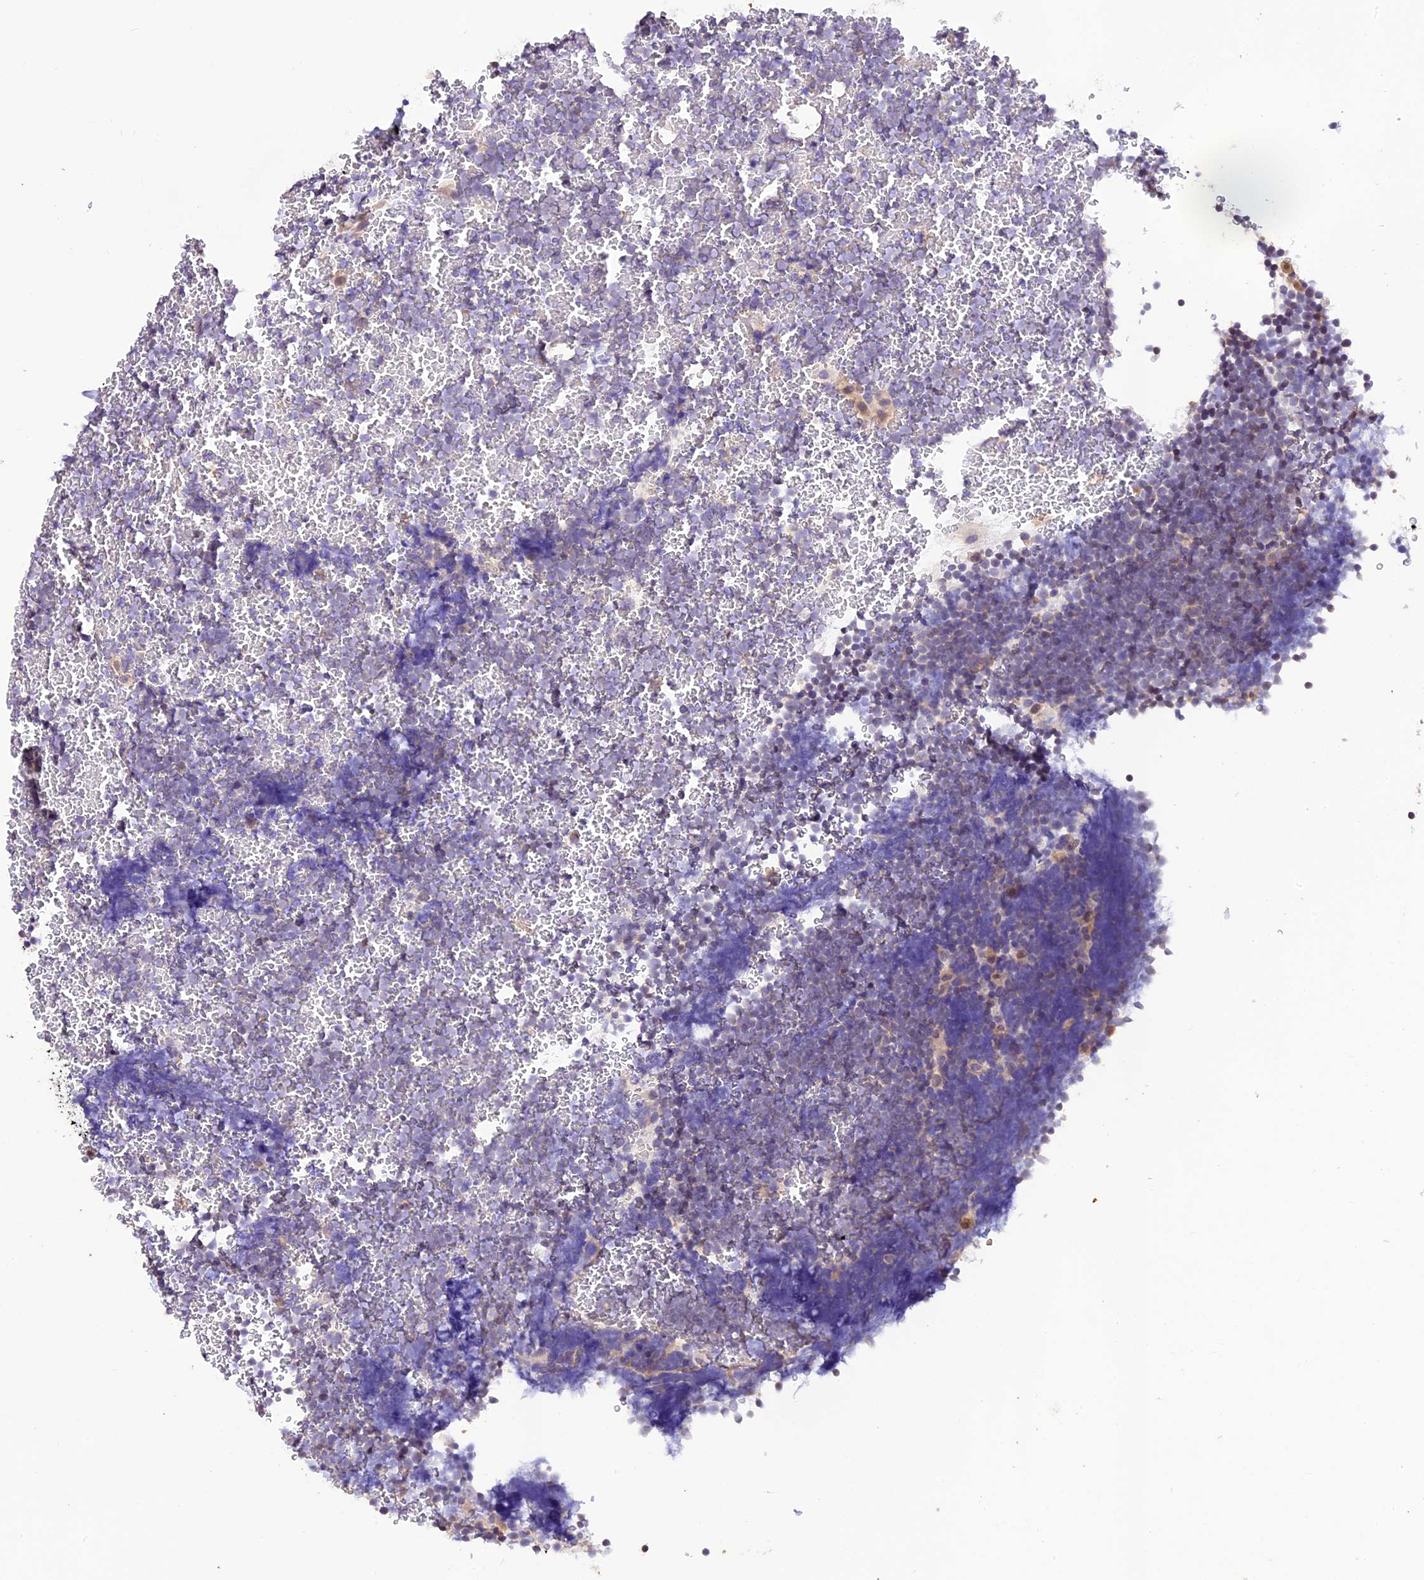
{"staining": {"intensity": "negative", "quantity": "none", "location": "none"}, "tissue": "lymphoma", "cell_type": "Tumor cells", "image_type": "cancer", "snomed": [{"axis": "morphology", "description": "Malignant lymphoma, non-Hodgkin's type, High grade"}, {"axis": "topography", "description": "Lymph node"}], "caption": "This is an IHC photomicrograph of human lymphoma. There is no positivity in tumor cells.", "gene": "DGKH", "patient": {"sex": "male", "age": 13}}